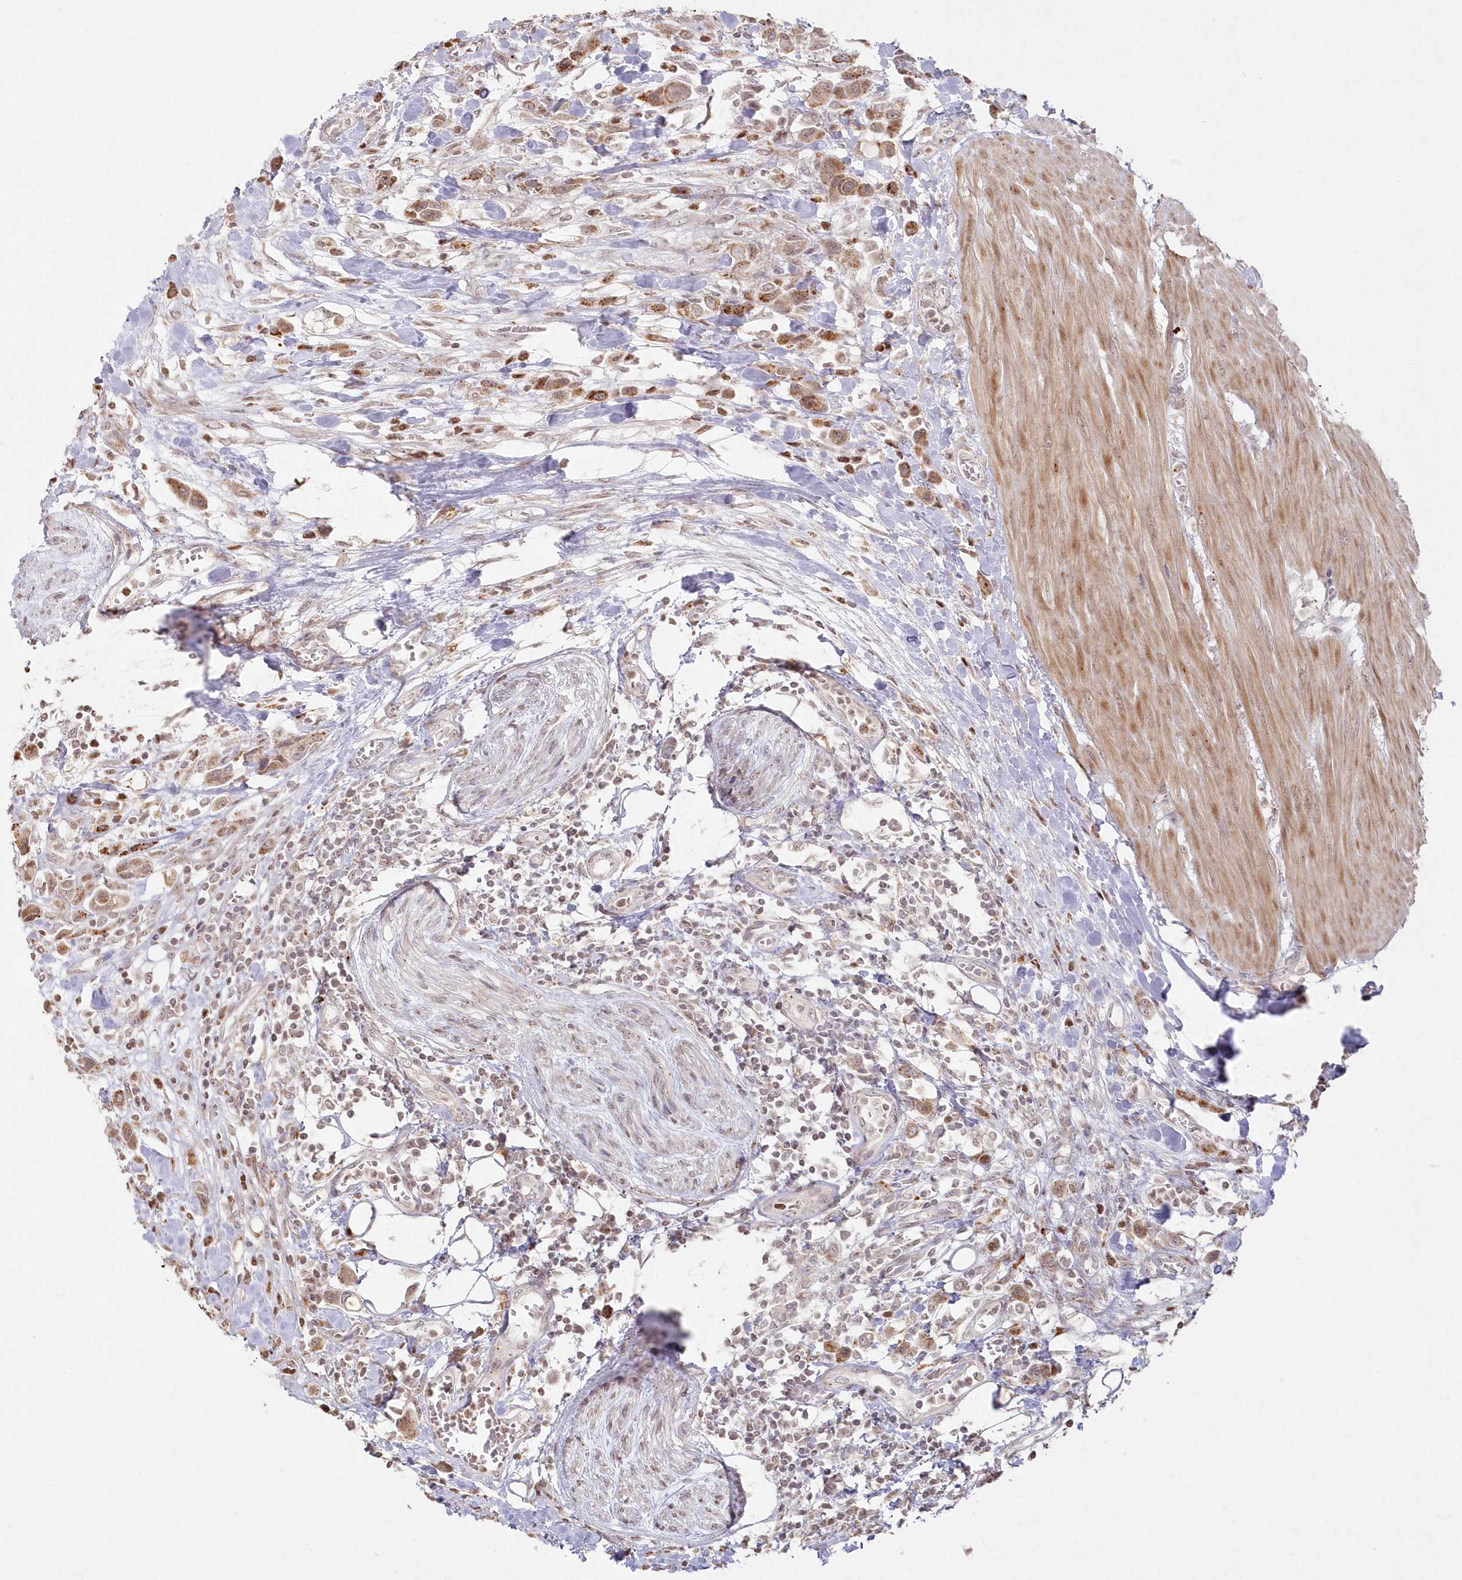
{"staining": {"intensity": "moderate", "quantity": ">75%", "location": "cytoplasmic/membranous"}, "tissue": "urothelial cancer", "cell_type": "Tumor cells", "image_type": "cancer", "snomed": [{"axis": "morphology", "description": "Urothelial carcinoma, High grade"}, {"axis": "topography", "description": "Urinary bladder"}], "caption": "A micrograph of human urothelial carcinoma (high-grade) stained for a protein exhibits moderate cytoplasmic/membranous brown staining in tumor cells.", "gene": "ARSB", "patient": {"sex": "male", "age": 50}}